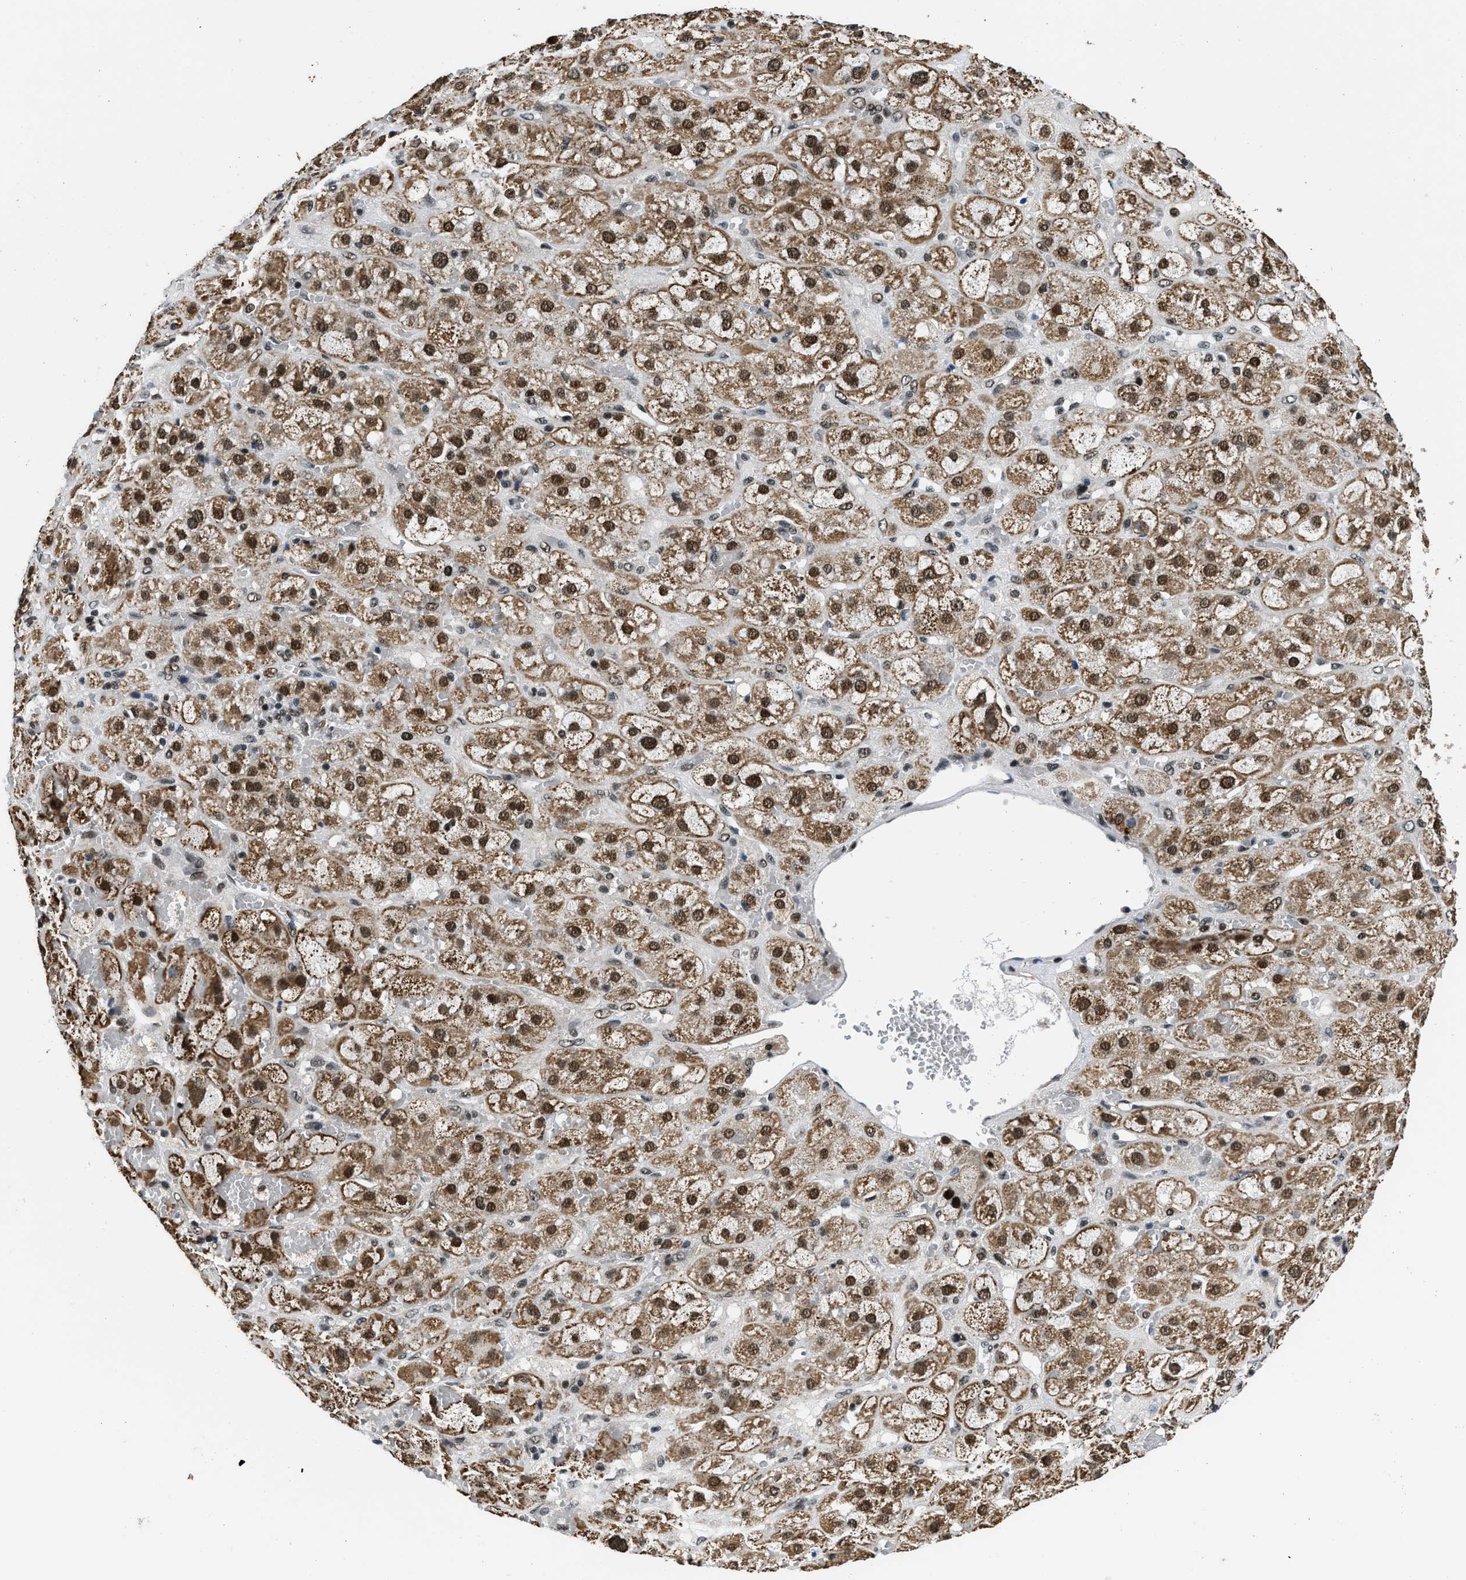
{"staining": {"intensity": "strong", "quantity": ">75%", "location": "cytoplasmic/membranous,nuclear"}, "tissue": "adrenal gland", "cell_type": "Glandular cells", "image_type": "normal", "snomed": [{"axis": "morphology", "description": "Normal tissue, NOS"}, {"axis": "topography", "description": "Adrenal gland"}], "caption": "Immunohistochemistry (IHC) of normal human adrenal gland exhibits high levels of strong cytoplasmic/membranous,nuclear positivity in approximately >75% of glandular cells. The protein of interest is stained brown, and the nuclei are stained in blue (DAB (3,3'-diaminobenzidine) IHC with brightfield microscopy, high magnification).", "gene": "KDM3B", "patient": {"sex": "female", "age": 47}}